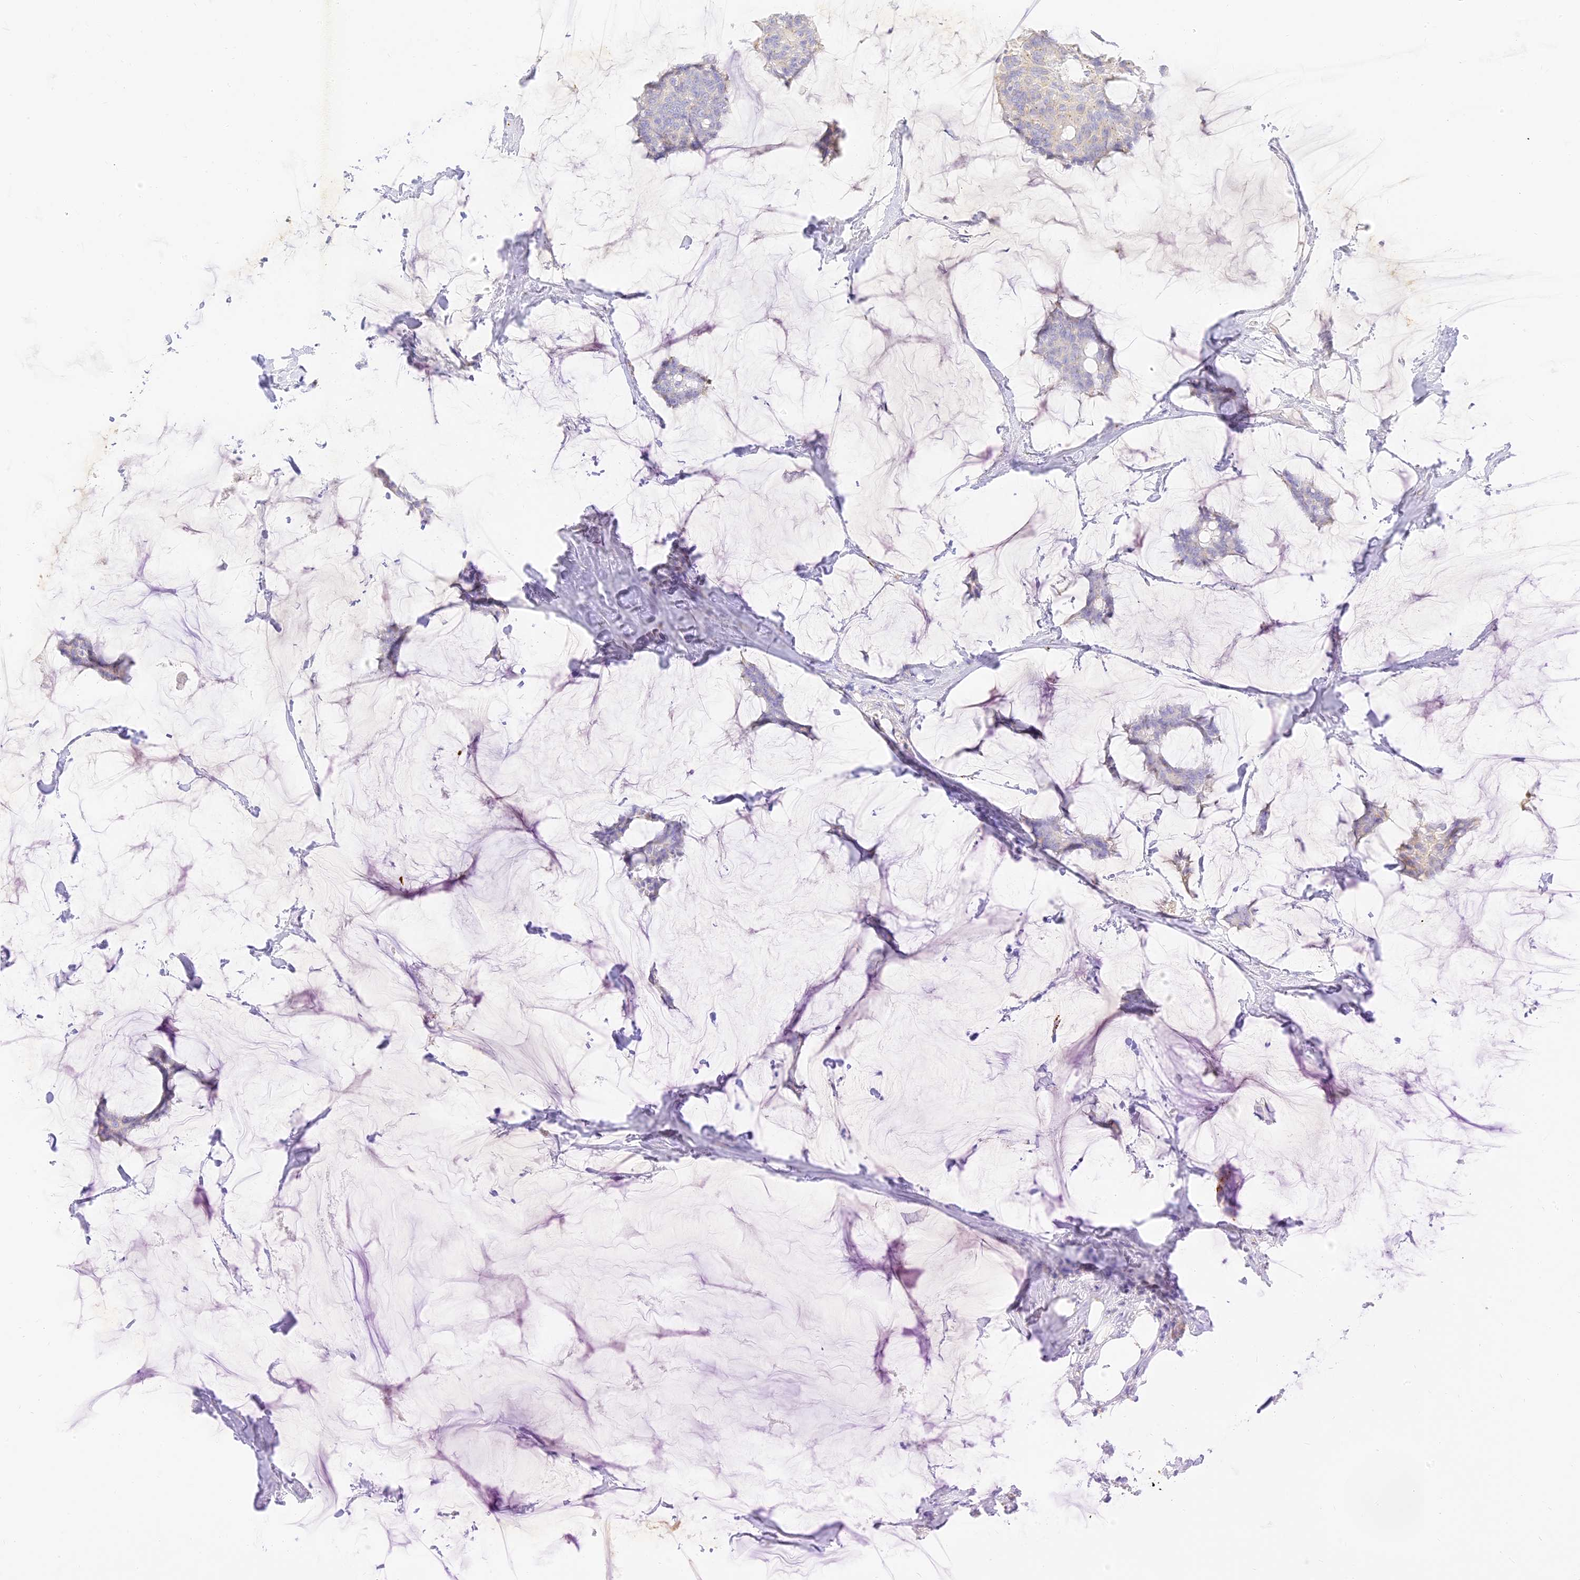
{"staining": {"intensity": "negative", "quantity": "none", "location": "none"}, "tissue": "breast cancer", "cell_type": "Tumor cells", "image_type": "cancer", "snomed": [{"axis": "morphology", "description": "Duct carcinoma"}, {"axis": "topography", "description": "Breast"}], "caption": "Protein analysis of breast cancer (infiltrating ductal carcinoma) displays no significant expression in tumor cells.", "gene": "SEC13", "patient": {"sex": "female", "age": 93}}